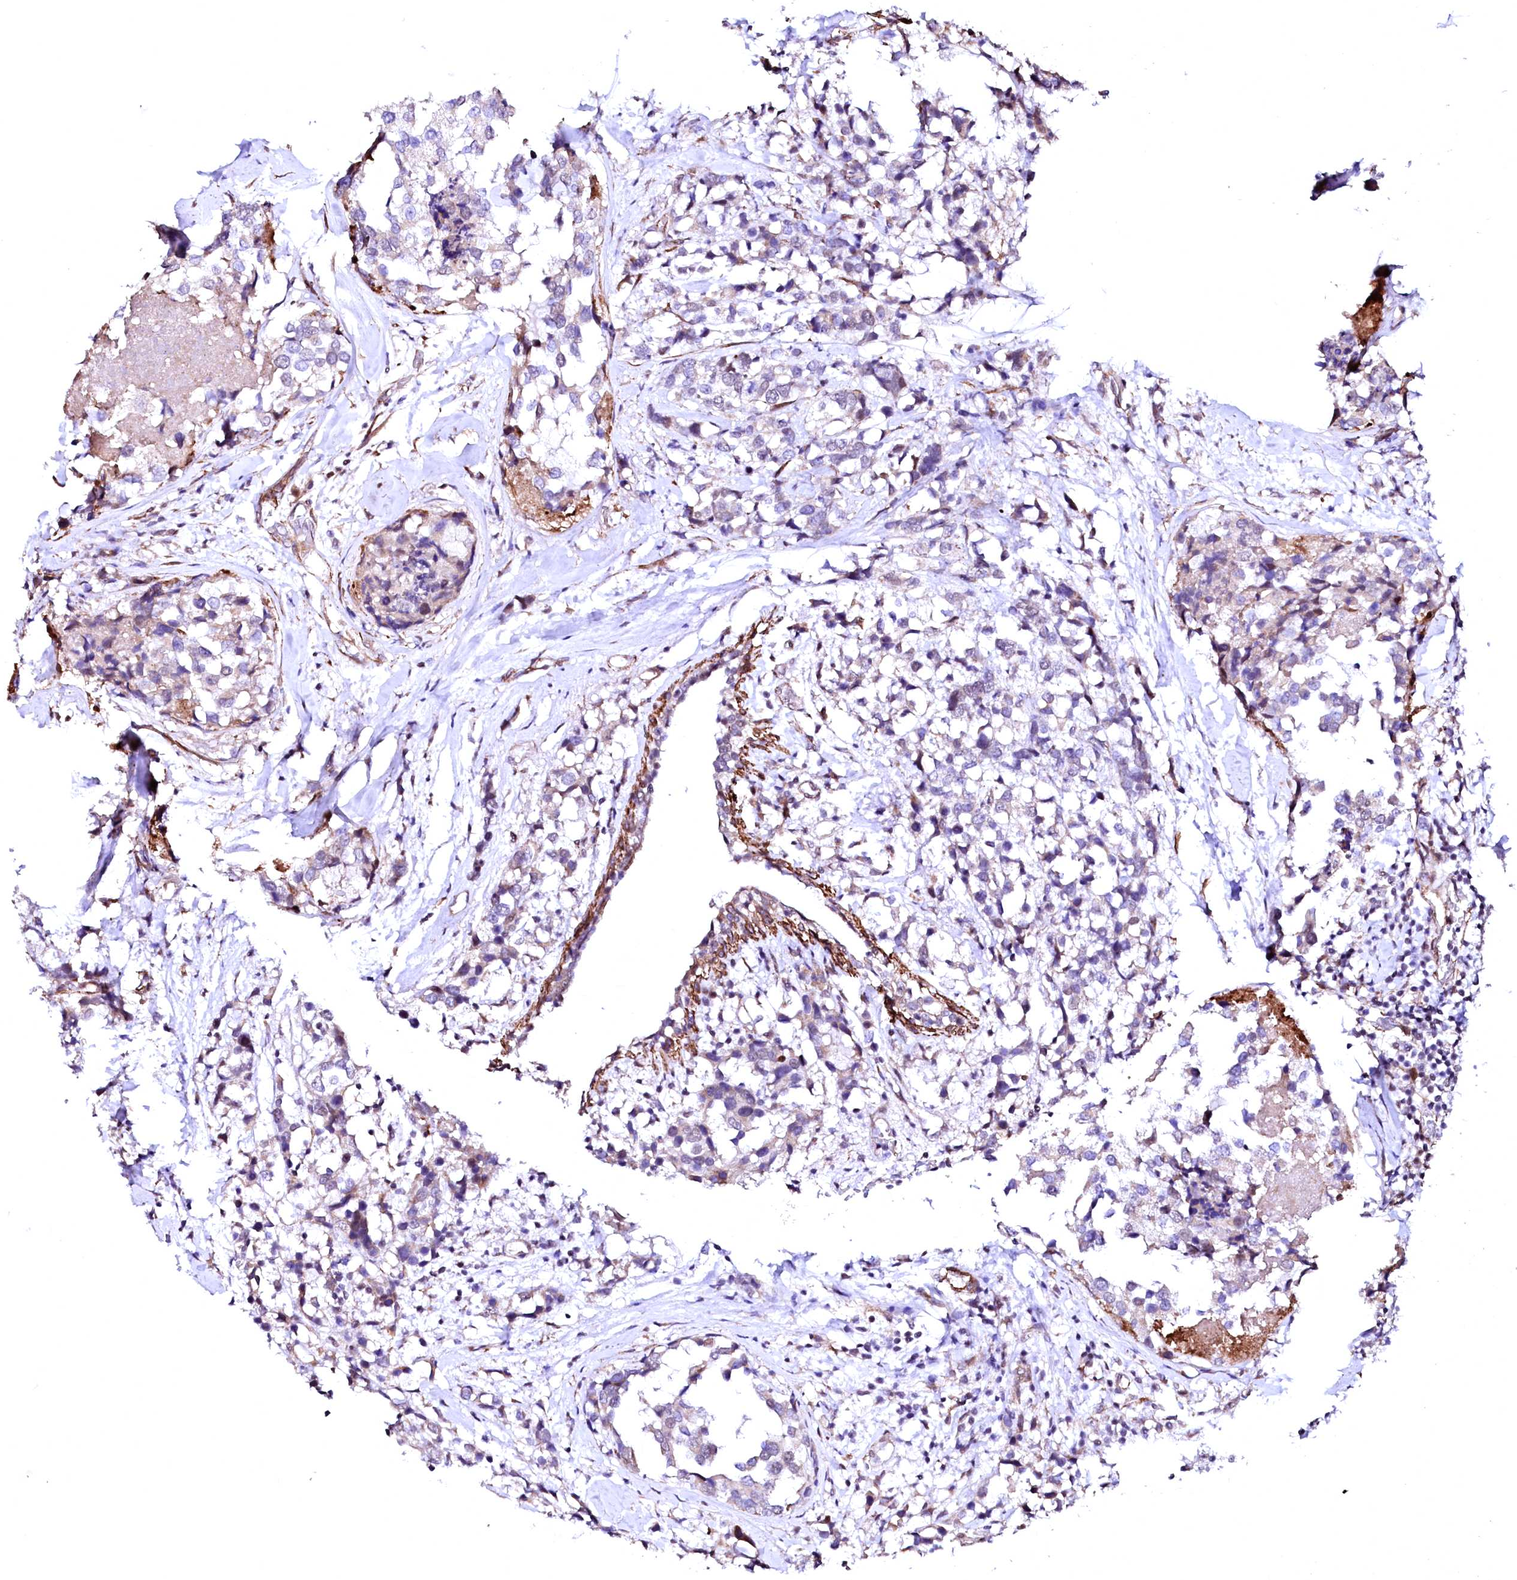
{"staining": {"intensity": "negative", "quantity": "none", "location": "none"}, "tissue": "breast cancer", "cell_type": "Tumor cells", "image_type": "cancer", "snomed": [{"axis": "morphology", "description": "Lobular carcinoma"}, {"axis": "topography", "description": "Breast"}], "caption": "A histopathology image of lobular carcinoma (breast) stained for a protein exhibits no brown staining in tumor cells.", "gene": "GPR176", "patient": {"sex": "female", "age": 59}}